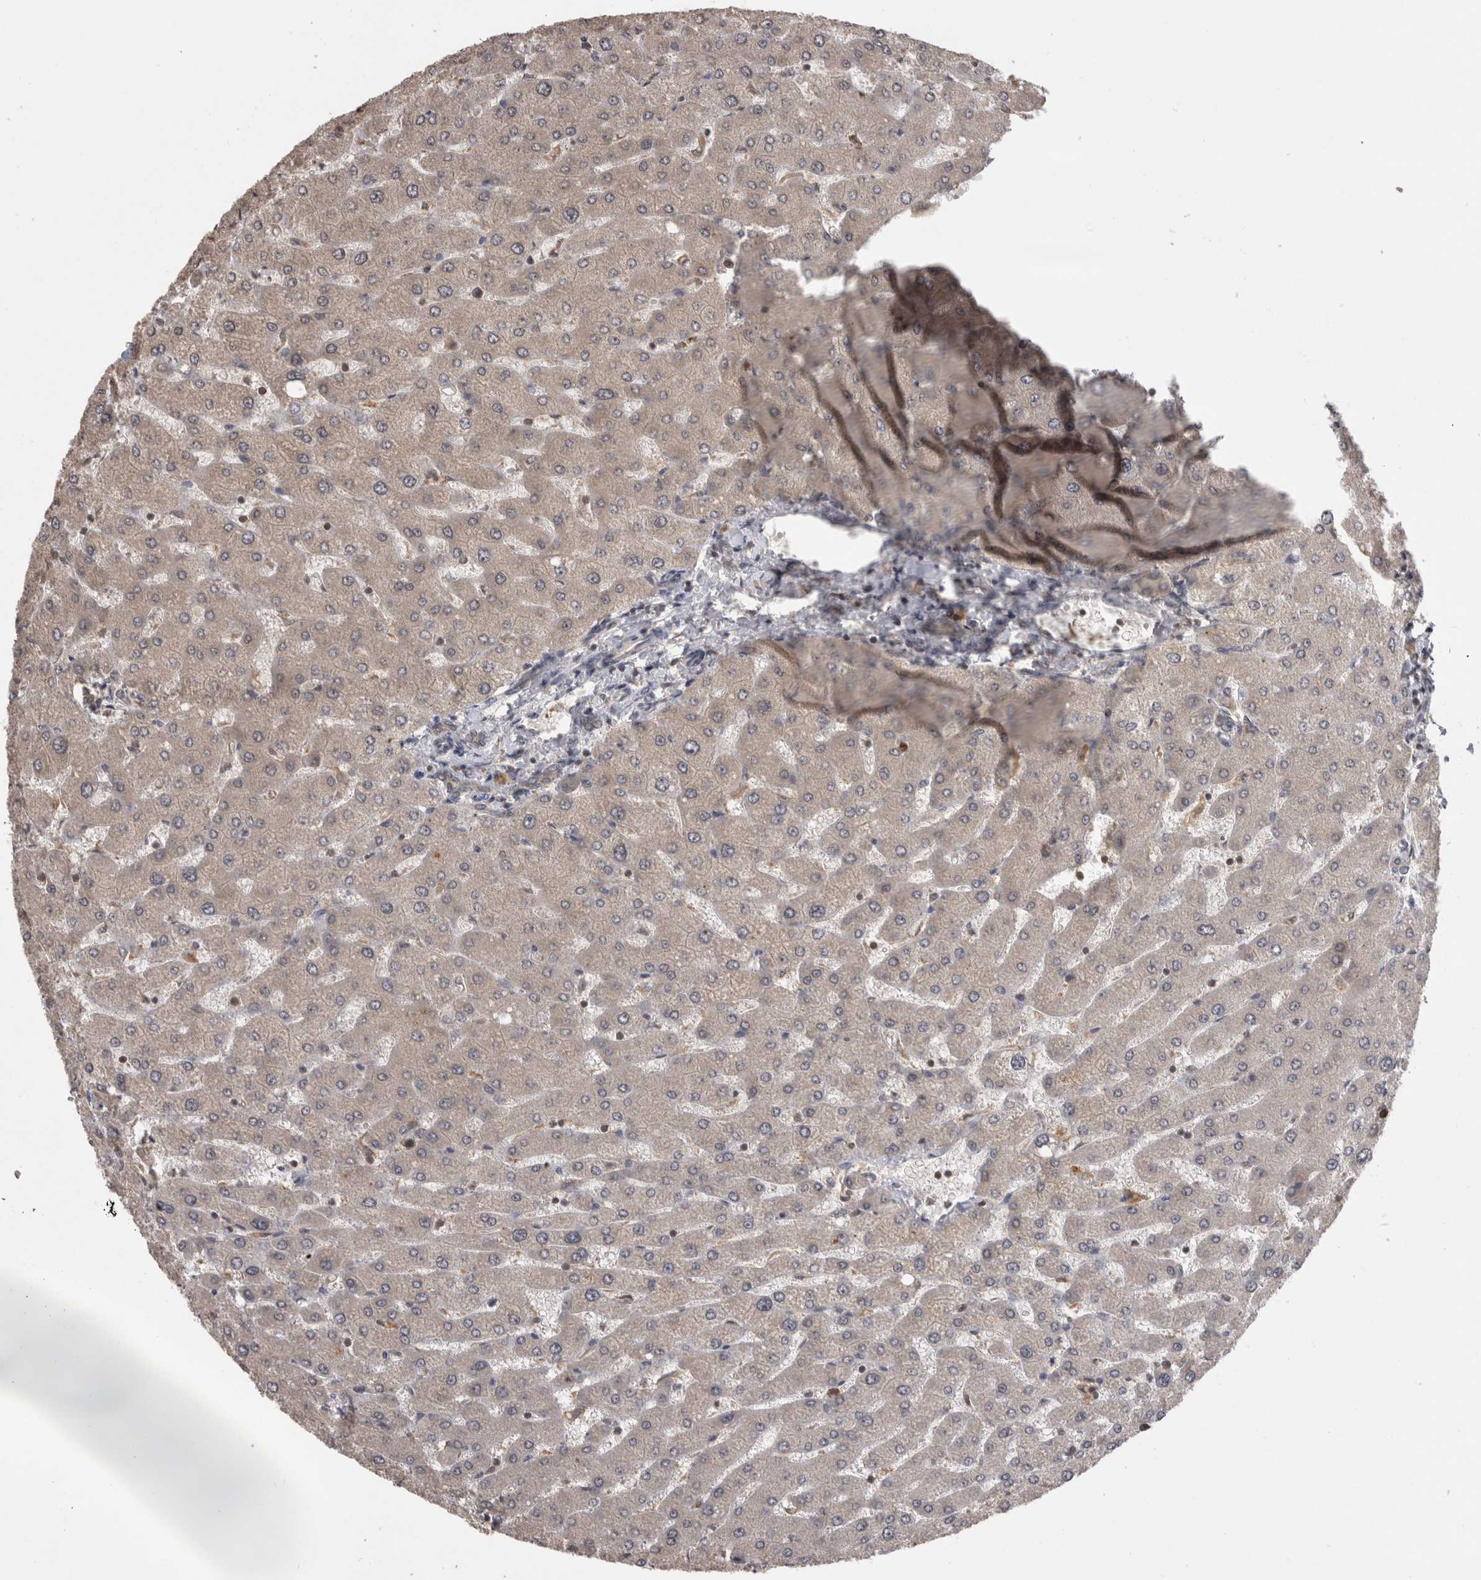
{"staining": {"intensity": "weak", "quantity": "25%-75%", "location": "cytoplasmic/membranous"}, "tissue": "liver", "cell_type": "Cholangiocytes", "image_type": "normal", "snomed": [{"axis": "morphology", "description": "Normal tissue, NOS"}, {"axis": "topography", "description": "Liver"}], "caption": "Immunohistochemistry (IHC) micrograph of normal liver: human liver stained using immunohistochemistry (IHC) demonstrates low levels of weak protein expression localized specifically in the cytoplasmic/membranous of cholangiocytes, appearing as a cytoplasmic/membranous brown color.", "gene": "PREP", "patient": {"sex": "male", "age": 55}}